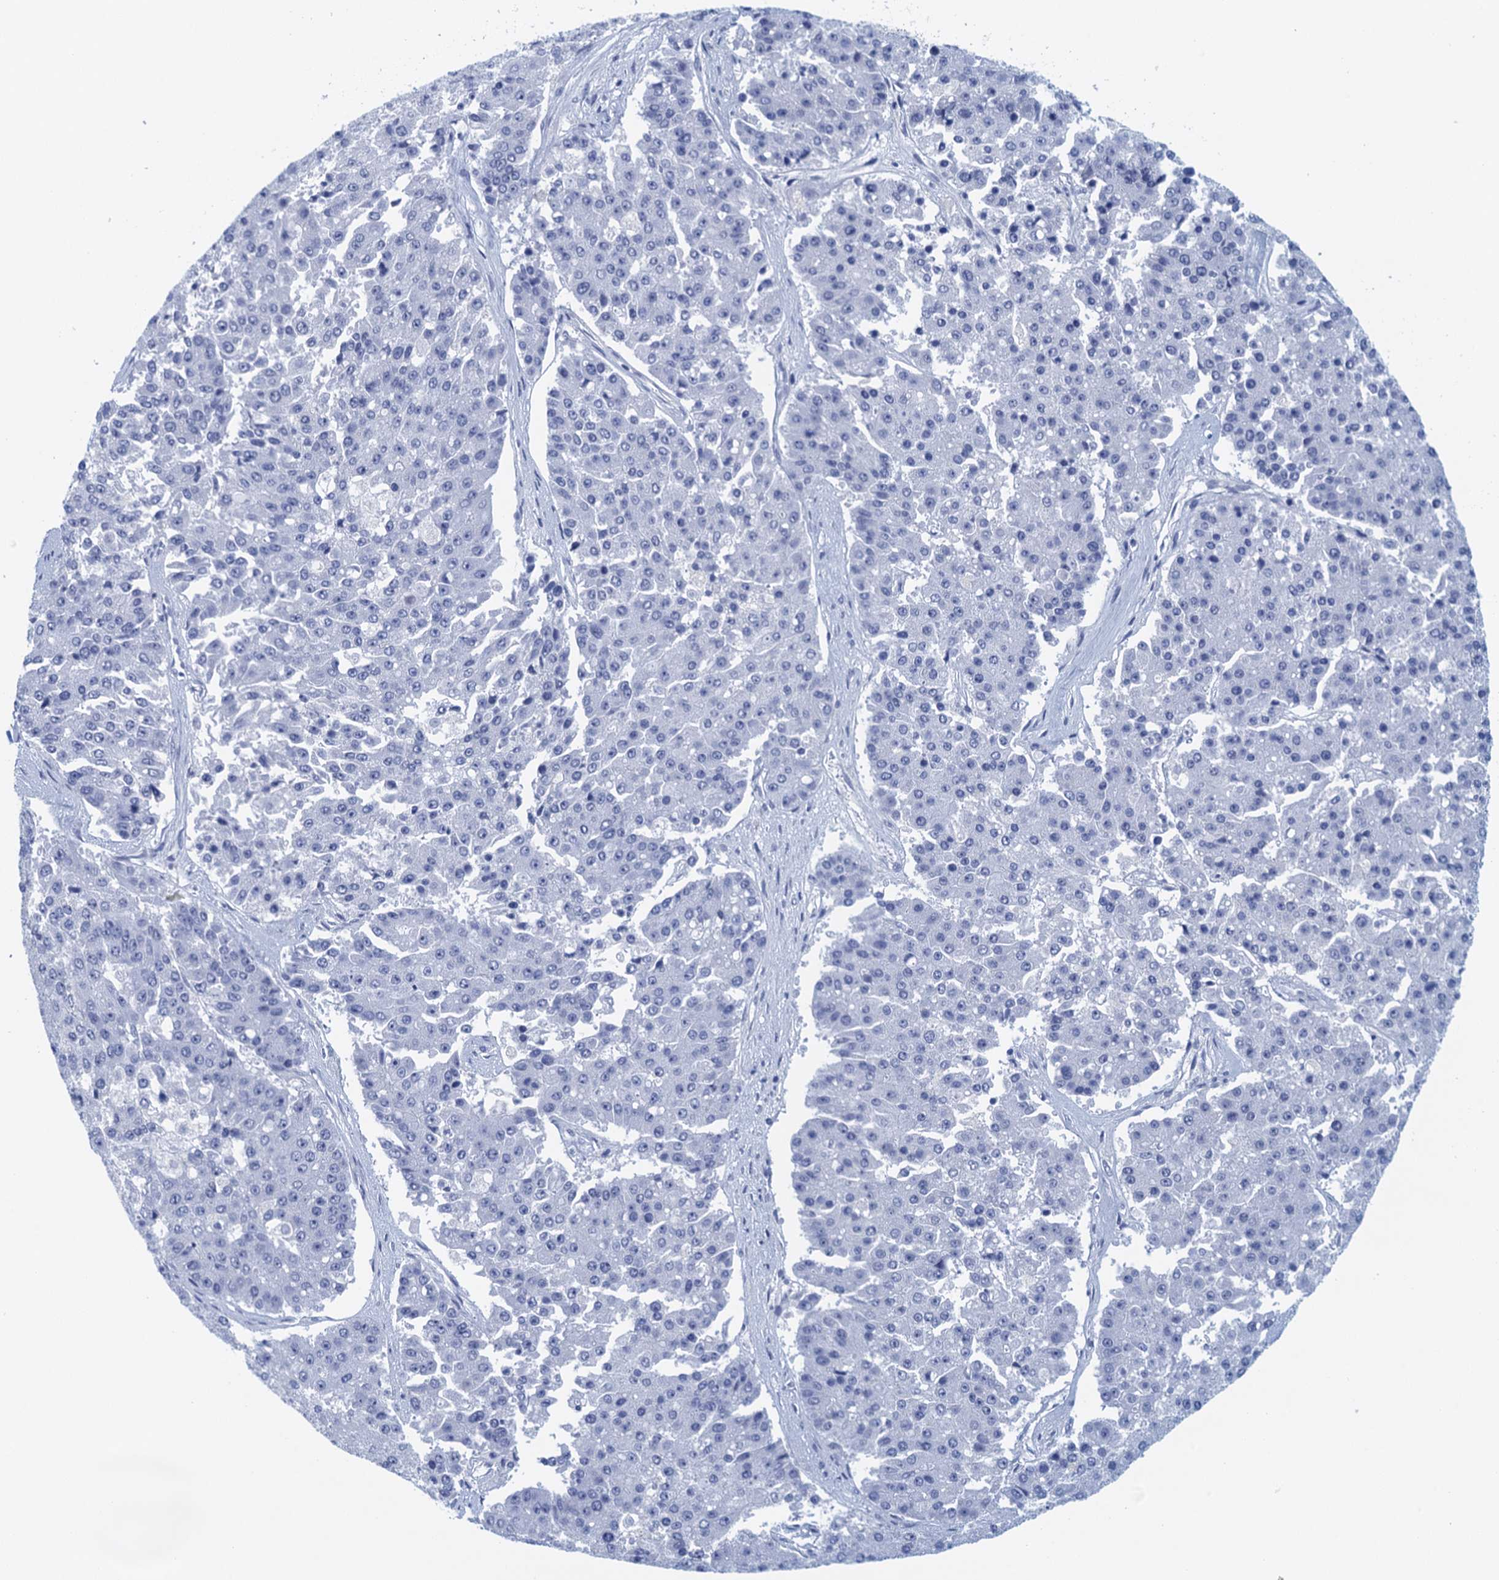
{"staining": {"intensity": "negative", "quantity": "none", "location": "none"}, "tissue": "pancreatic cancer", "cell_type": "Tumor cells", "image_type": "cancer", "snomed": [{"axis": "morphology", "description": "Adenocarcinoma, NOS"}, {"axis": "topography", "description": "Pancreas"}], "caption": "A histopathology image of human pancreatic cancer is negative for staining in tumor cells.", "gene": "CYP51A1", "patient": {"sex": "male", "age": 50}}